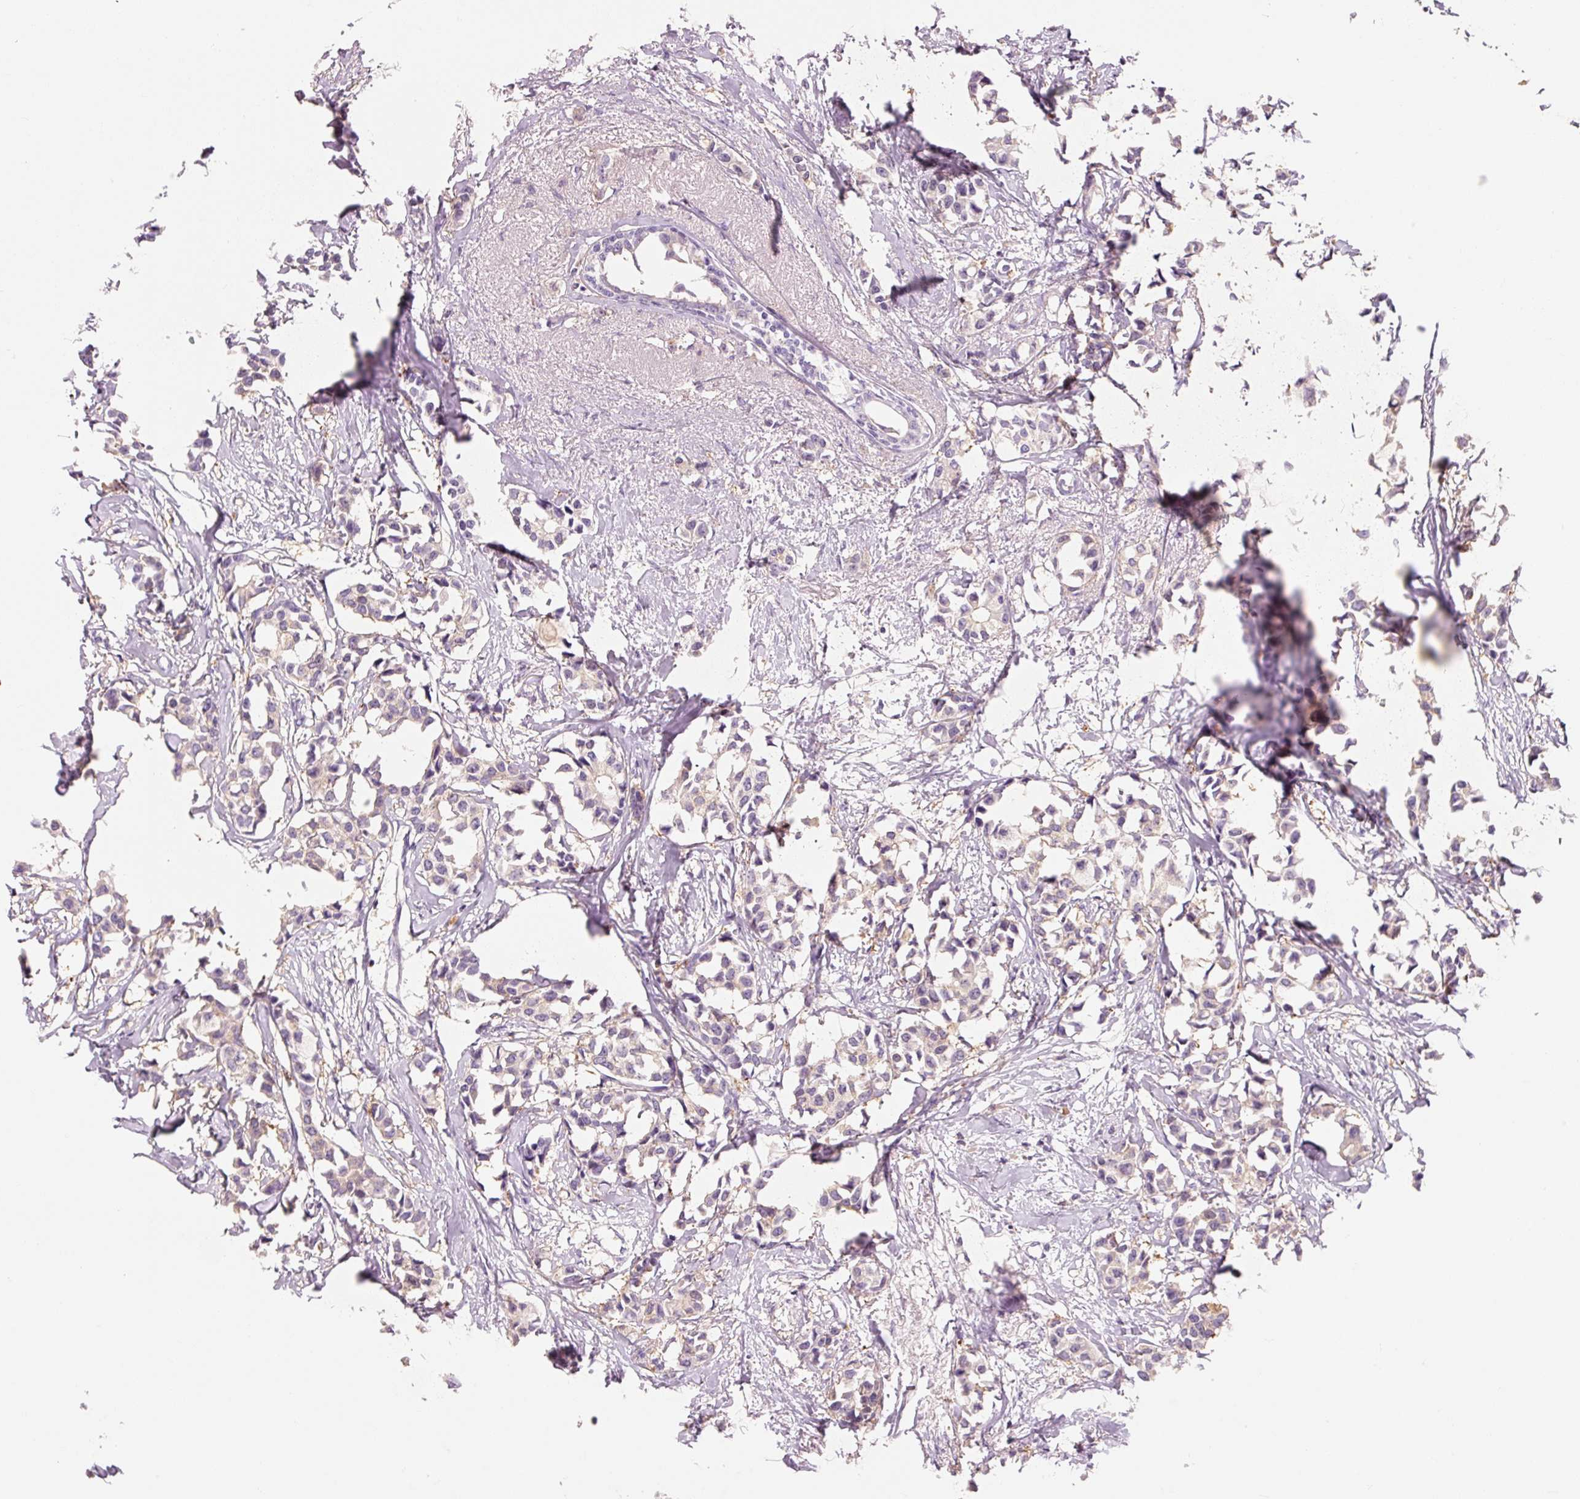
{"staining": {"intensity": "weak", "quantity": "25%-75%", "location": "cytoplasmic/membranous"}, "tissue": "breast cancer", "cell_type": "Tumor cells", "image_type": "cancer", "snomed": [{"axis": "morphology", "description": "Duct carcinoma"}, {"axis": "topography", "description": "Breast"}], "caption": "Brown immunohistochemical staining in breast cancer (infiltrating ductal carcinoma) reveals weak cytoplasmic/membranous staining in about 25%-75% of tumor cells.", "gene": "OR8K1", "patient": {"sex": "female", "age": 73}}